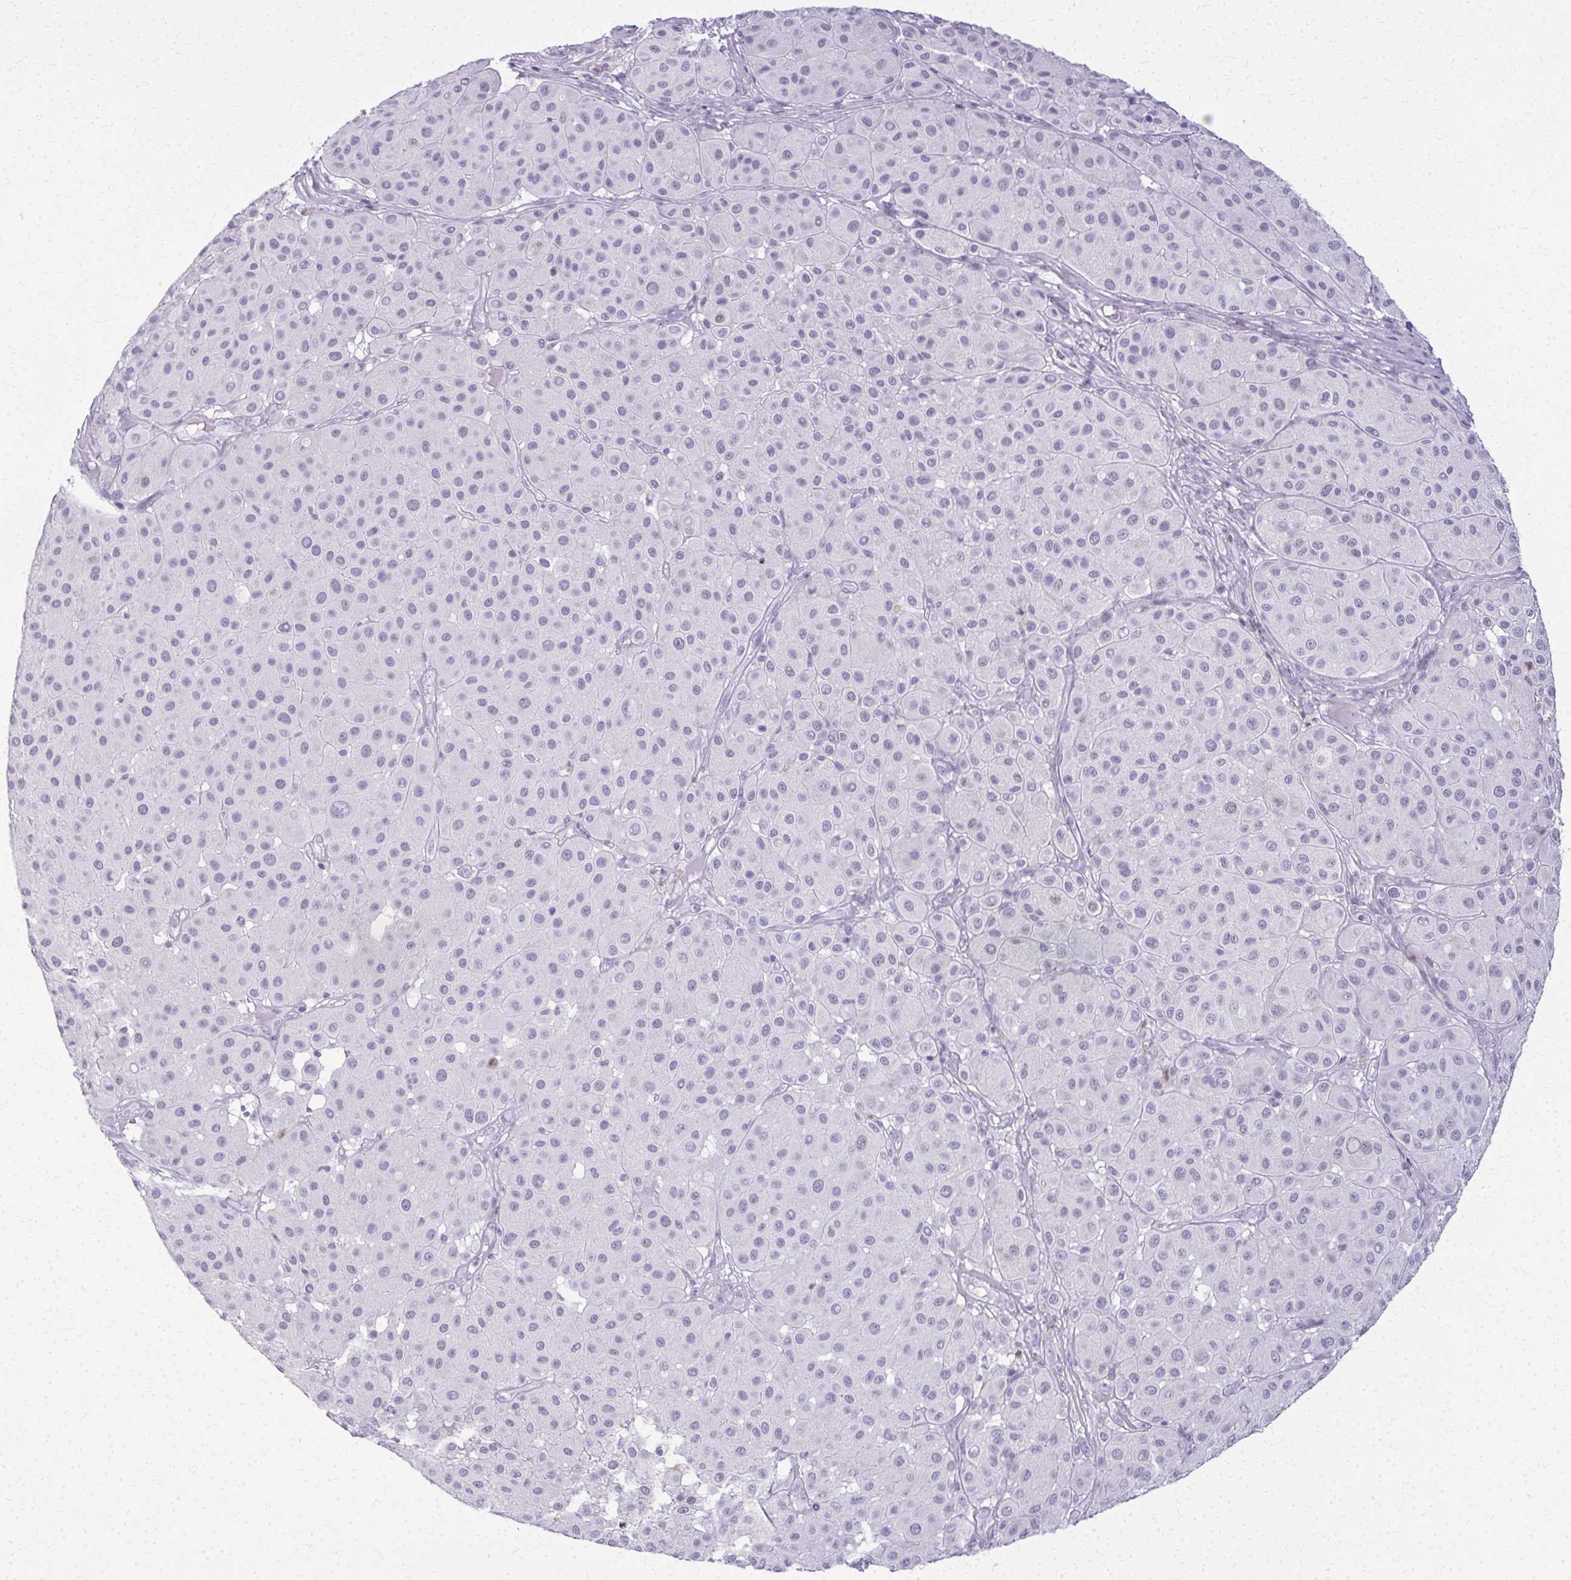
{"staining": {"intensity": "negative", "quantity": "none", "location": "none"}, "tissue": "melanoma", "cell_type": "Tumor cells", "image_type": "cancer", "snomed": [{"axis": "morphology", "description": "Malignant melanoma, Metastatic site"}, {"axis": "topography", "description": "Smooth muscle"}], "caption": "This is an immunohistochemistry (IHC) histopathology image of human melanoma. There is no staining in tumor cells.", "gene": "CA3", "patient": {"sex": "male", "age": 41}}